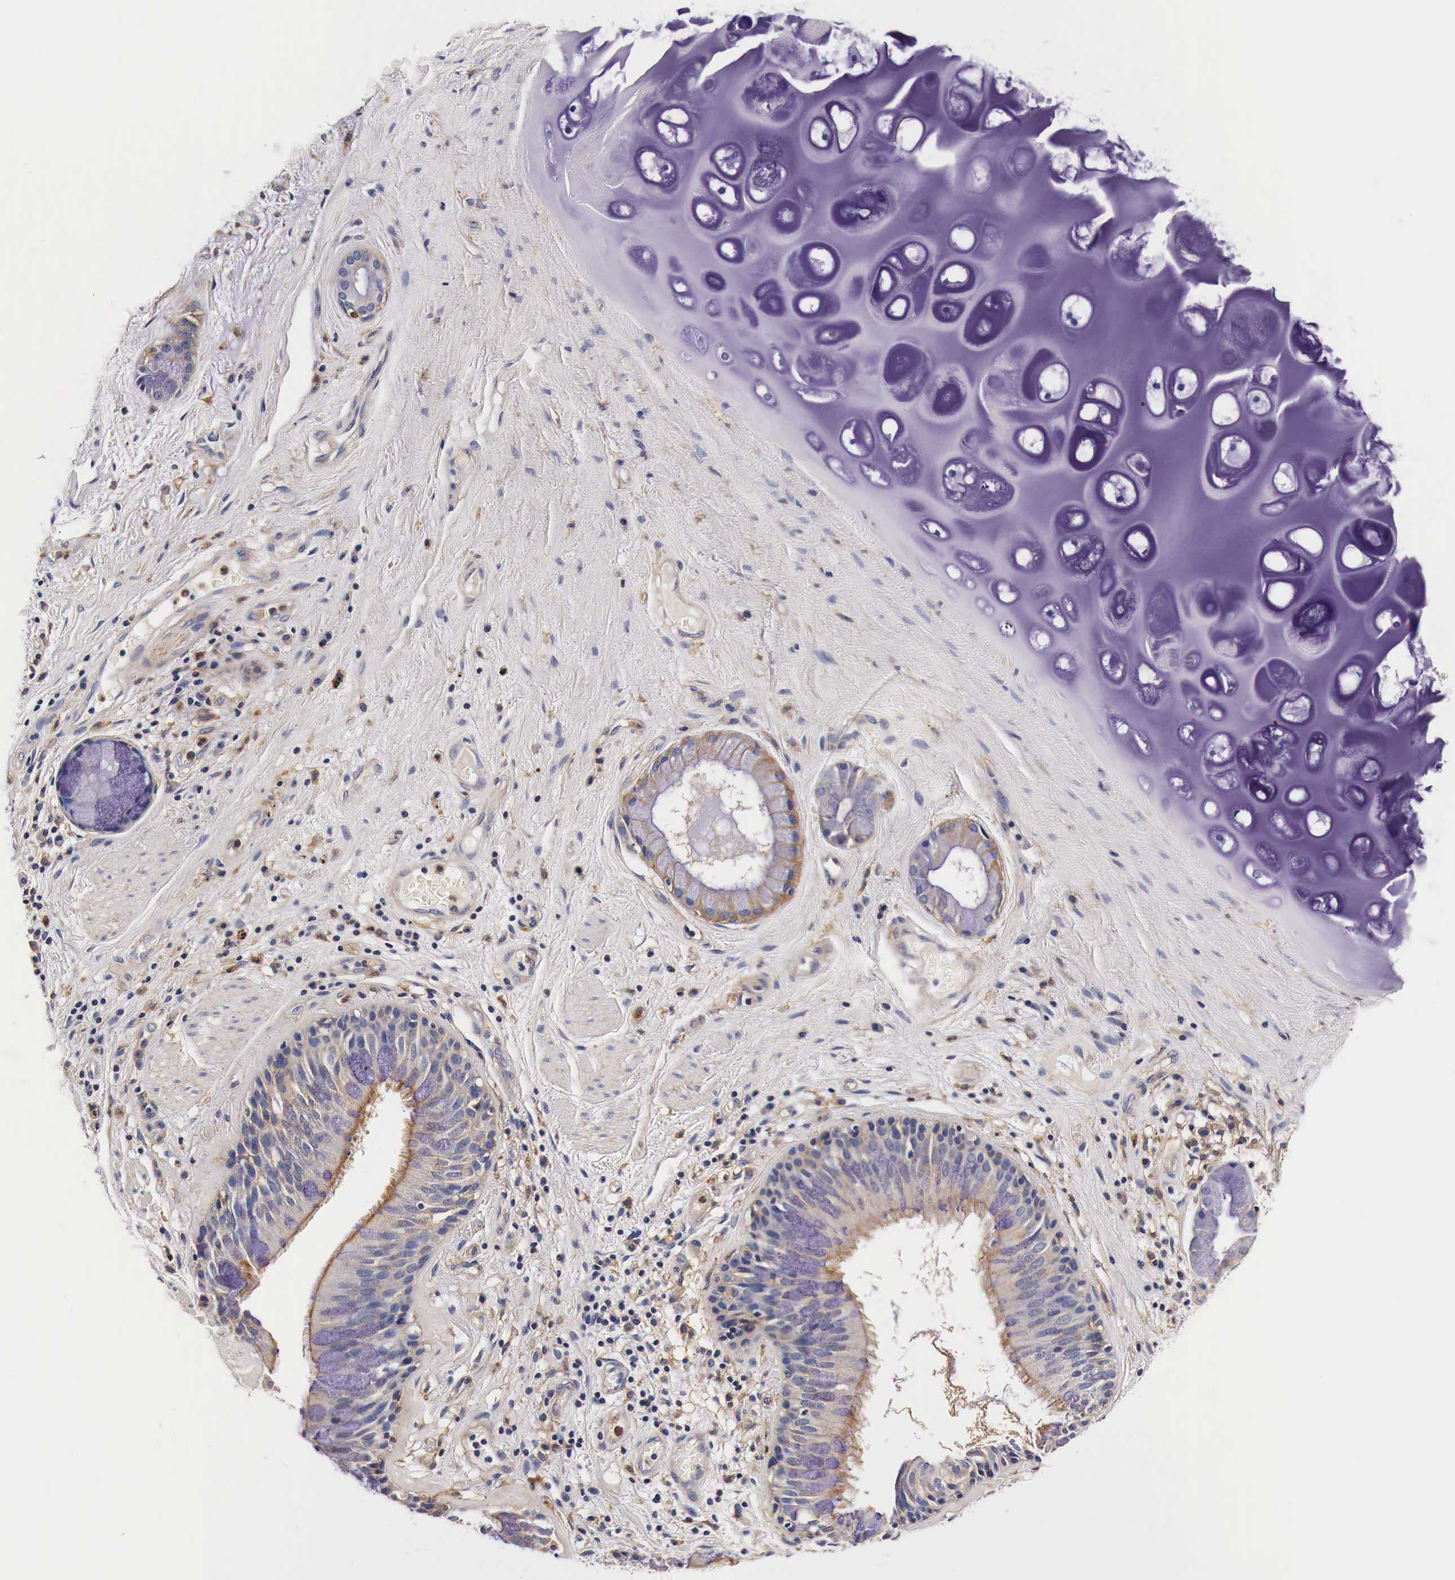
{"staining": {"intensity": "weak", "quantity": "<25%", "location": "cytoplasmic/membranous"}, "tissue": "bronchus", "cell_type": "Respiratory epithelial cells", "image_type": "normal", "snomed": [{"axis": "morphology", "description": "Normal tissue, NOS"}, {"axis": "topography", "description": "Bronchus"}, {"axis": "topography", "description": "Lung"}], "caption": "A high-resolution photomicrograph shows immunohistochemistry staining of unremarkable bronchus, which shows no significant expression in respiratory epithelial cells. (DAB IHC, high magnification).", "gene": "RP2", "patient": {"sex": "female", "age": 57}}